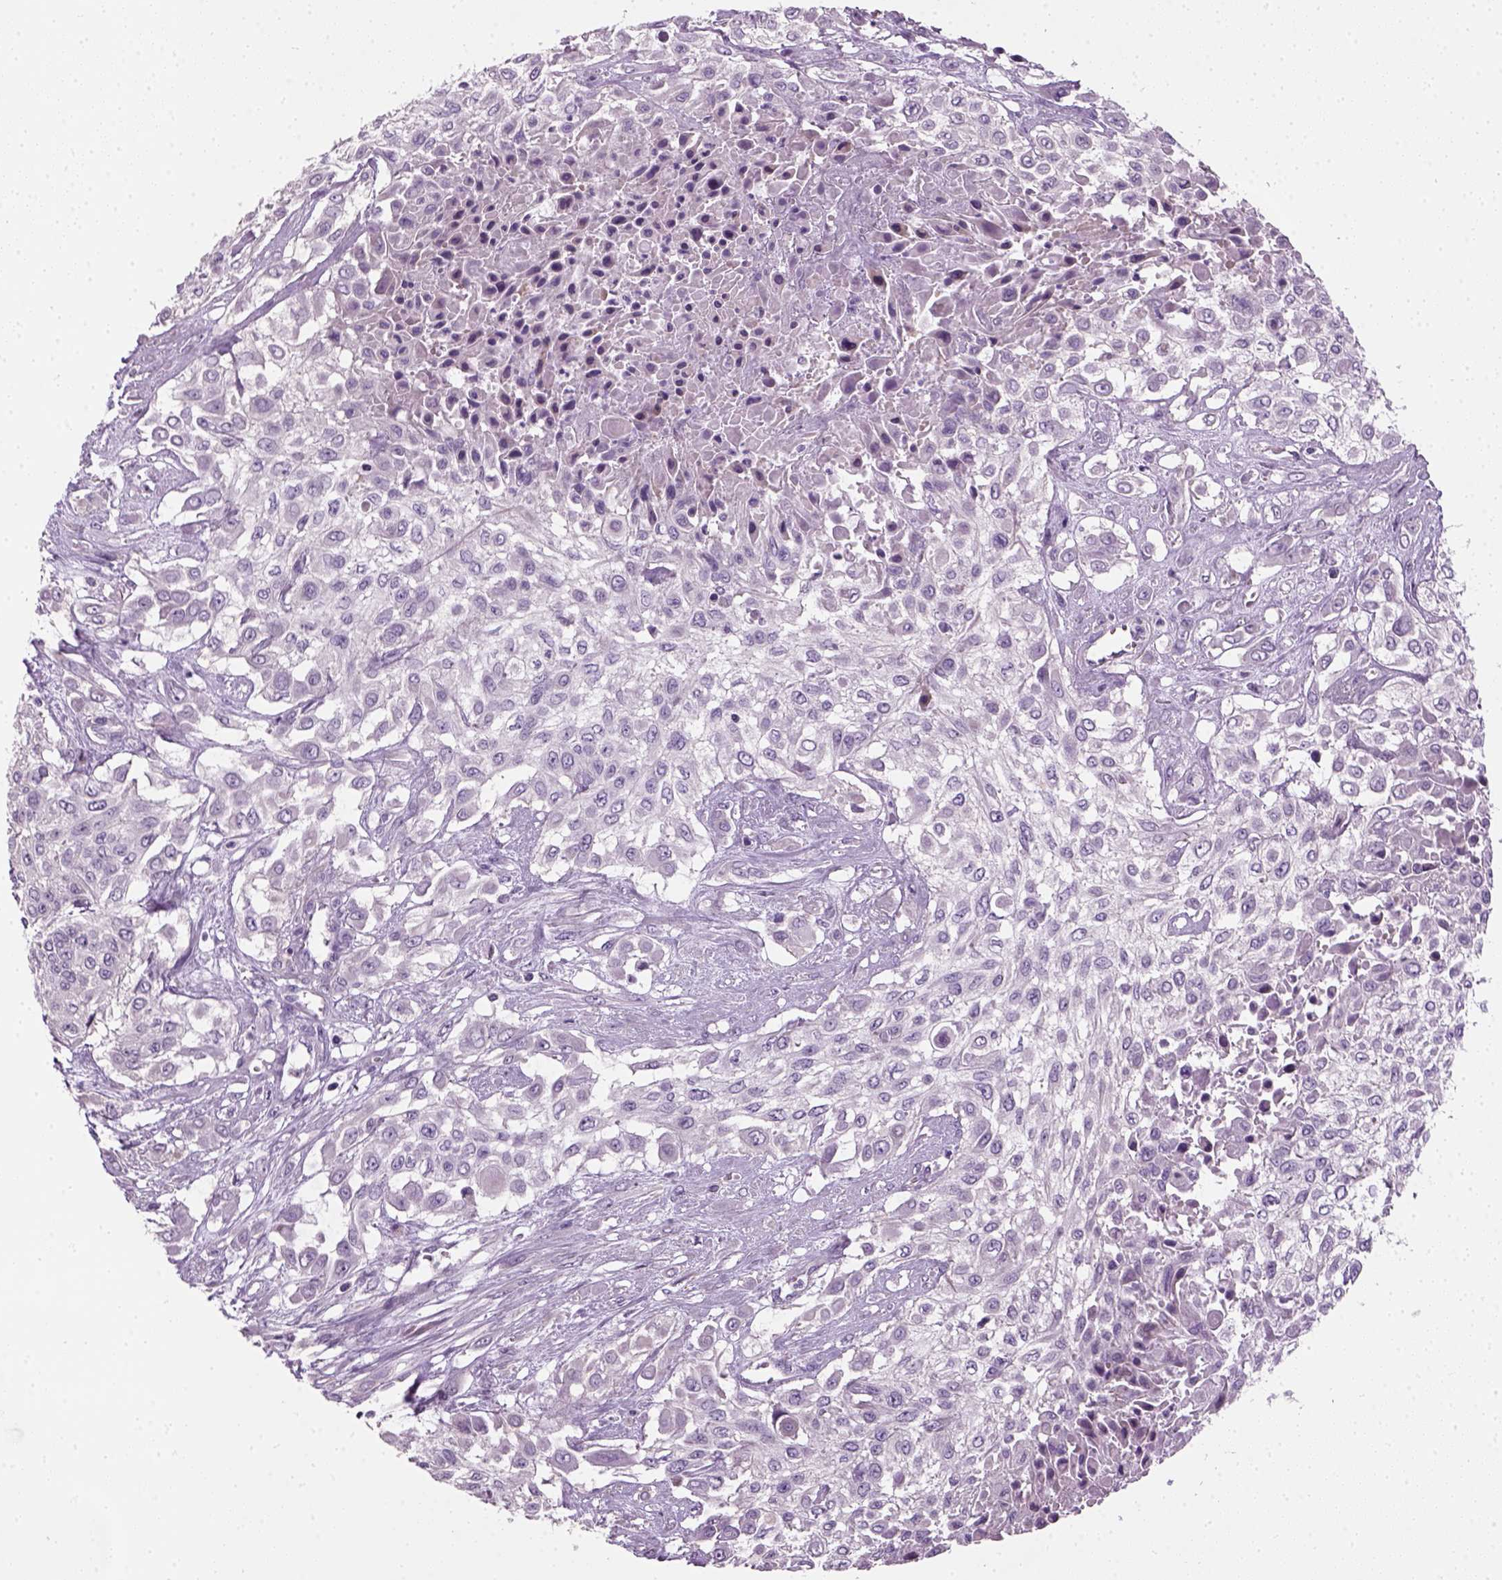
{"staining": {"intensity": "negative", "quantity": "none", "location": "none"}, "tissue": "urothelial cancer", "cell_type": "Tumor cells", "image_type": "cancer", "snomed": [{"axis": "morphology", "description": "Urothelial carcinoma, High grade"}, {"axis": "topography", "description": "Urinary bladder"}], "caption": "Immunohistochemistry (IHC) of human urothelial carcinoma (high-grade) shows no staining in tumor cells.", "gene": "ELOVL3", "patient": {"sex": "male", "age": 57}}